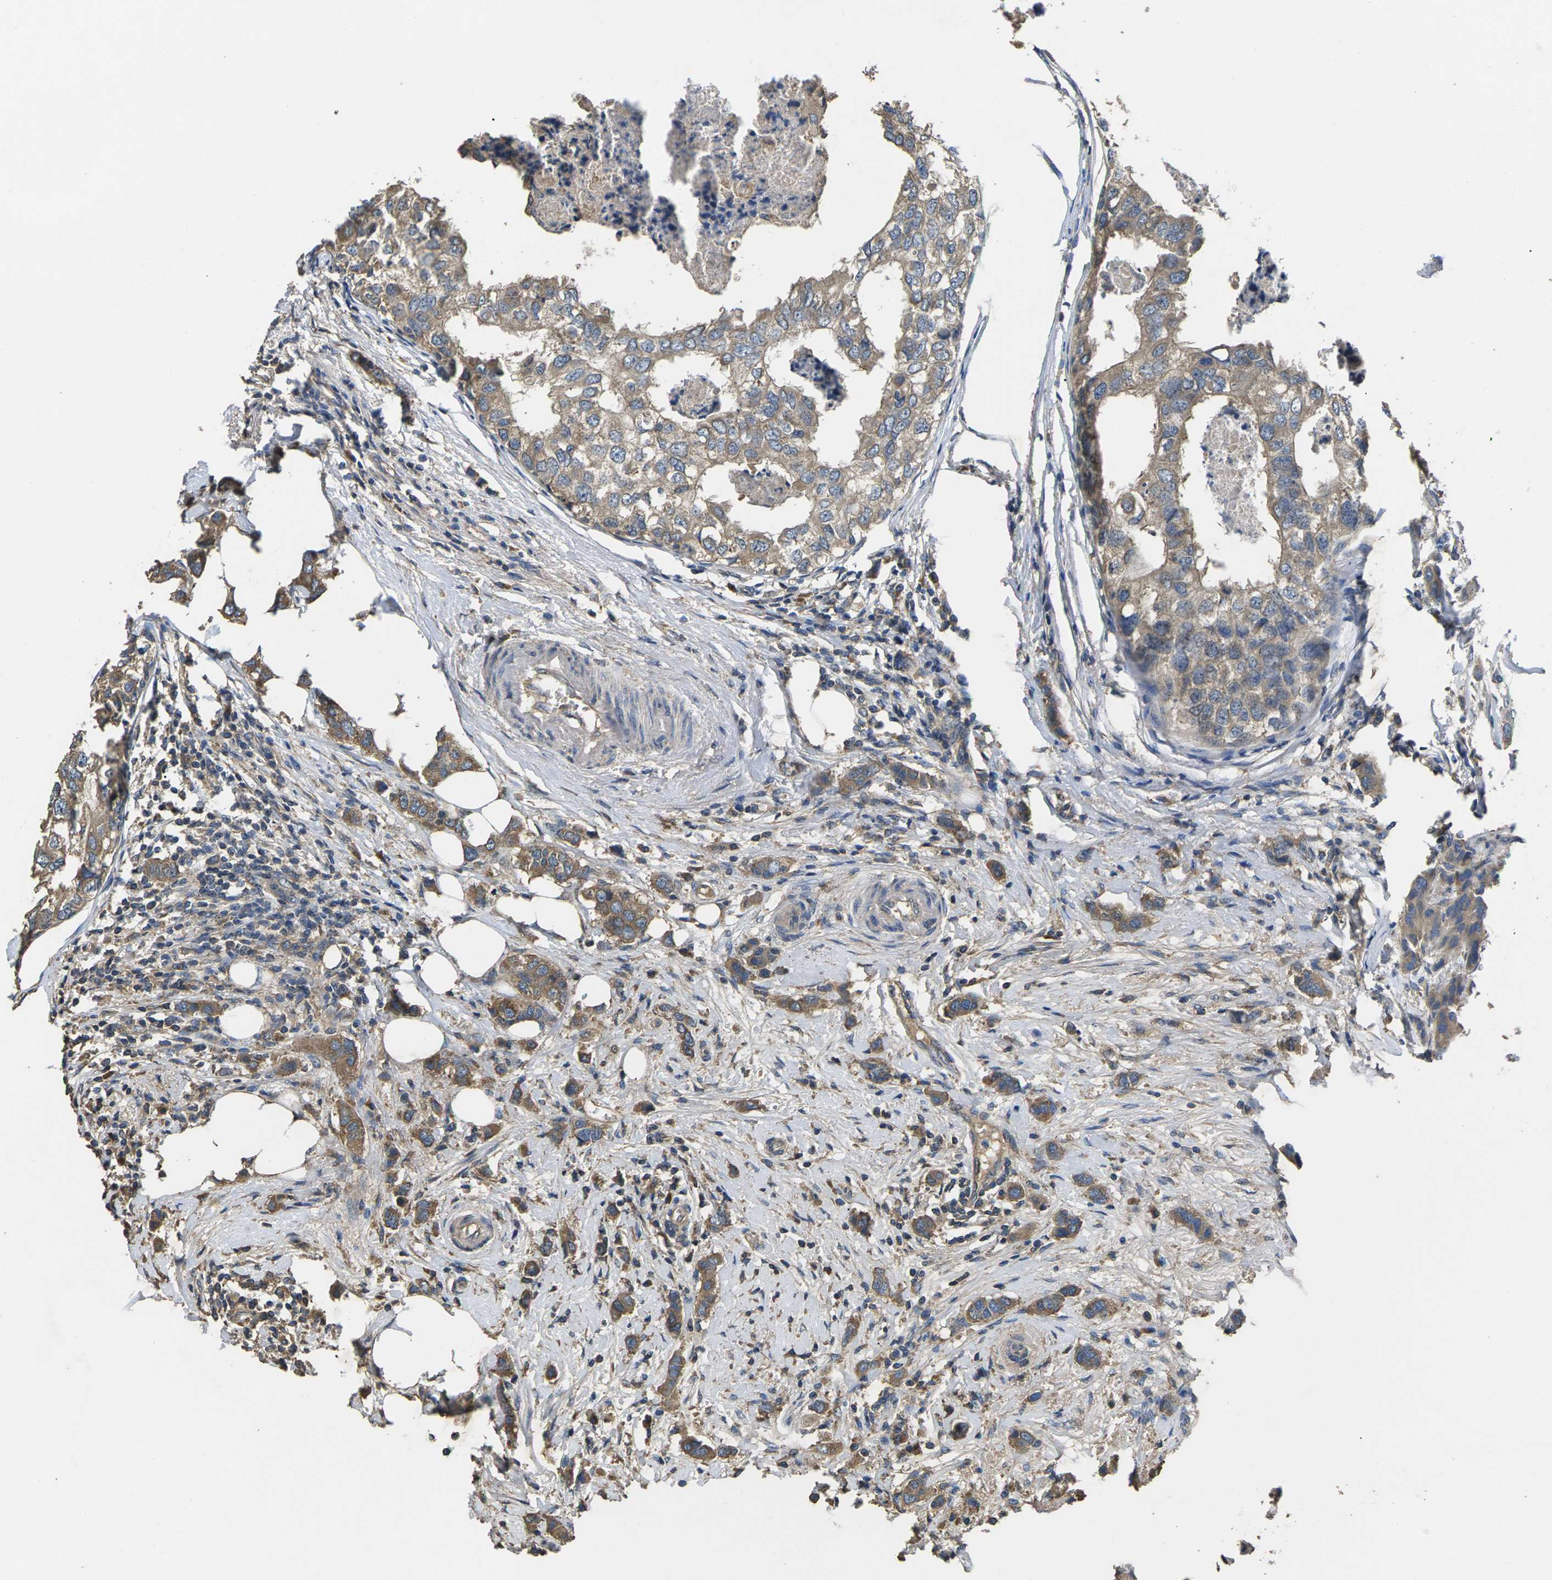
{"staining": {"intensity": "moderate", "quantity": ">75%", "location": "cytoplasmic/membranous"}, "tissue": "breast cancer", "cell_type": "Tumor cells", "image_type": "cancer", "snomed": [{"axis": "morphology", "description": "Duct carcinoma"}, {"axis": "topography", "description": "Breast"}], "caption": "Infiltrating ductal carcinoma (breast) stained with a brown dye demonstrates moderate cytoplasmic/membranous positive positivity in approximately >75% of tumor cells.", "gene": "B4GAT1", "patient": {"sex": "female", "age": 50}}